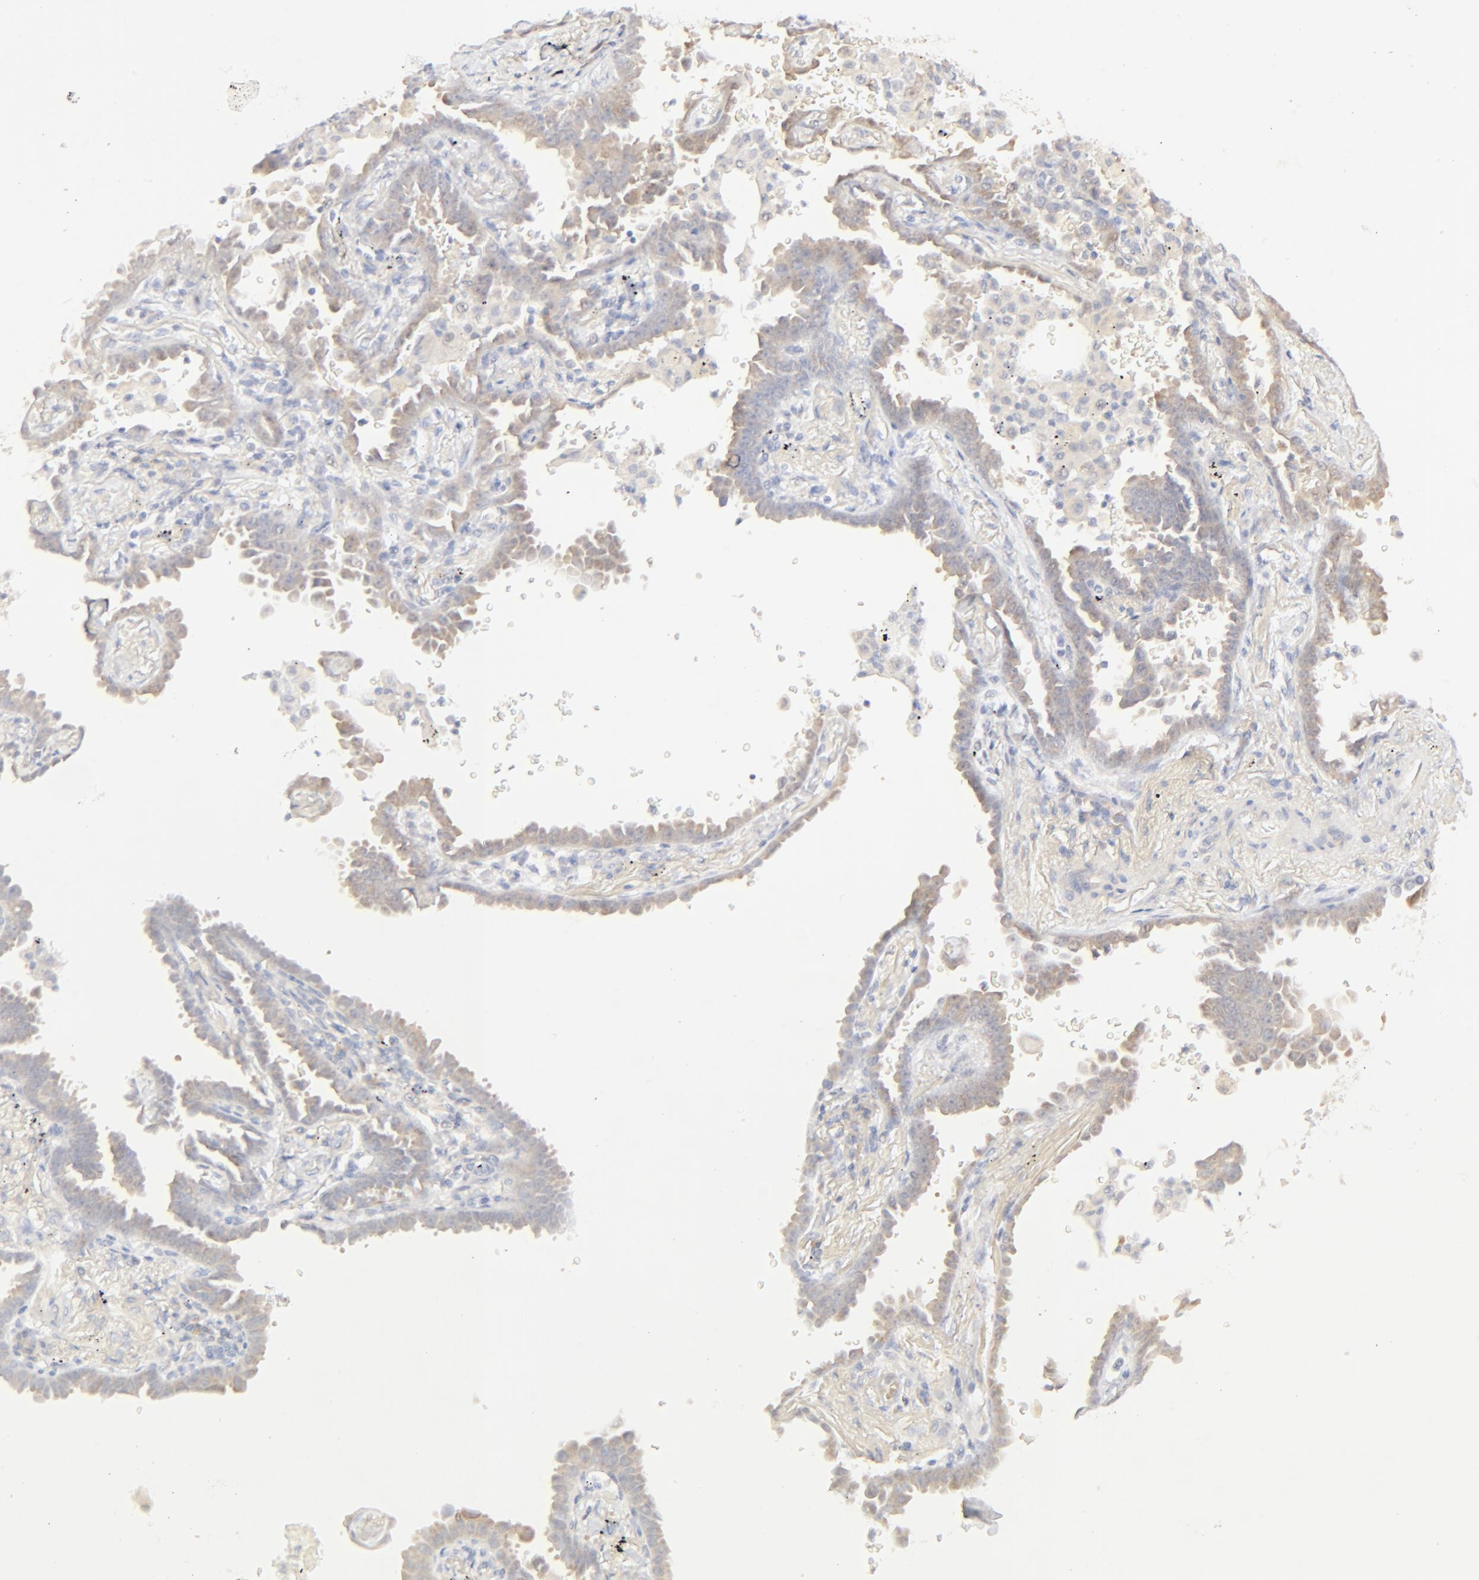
{"staining": {"intensity": "weak", "quantity": "25%-75%", "location": "cytoplasmic/membranous"}, "tissue": "lung cancer", "cell_type": "Tumor cells", "image_type": "cancer", "snomed": [{"axis": "morphology", "description": "Adenocarcinoma, NOS"}, {"axis": "topography", "description": "Lung"}], "caption": "Brown immunohistochemical staining in human adenocarcinoma (lung) exhibits weak cytoplasmic/membranous staining in approximately 25%-75% of tumor cells. (IHC, brightfield microscopy, high magnification).", "gene": "NKX2-2", "patient": {"sex": "female", "age": 64}}